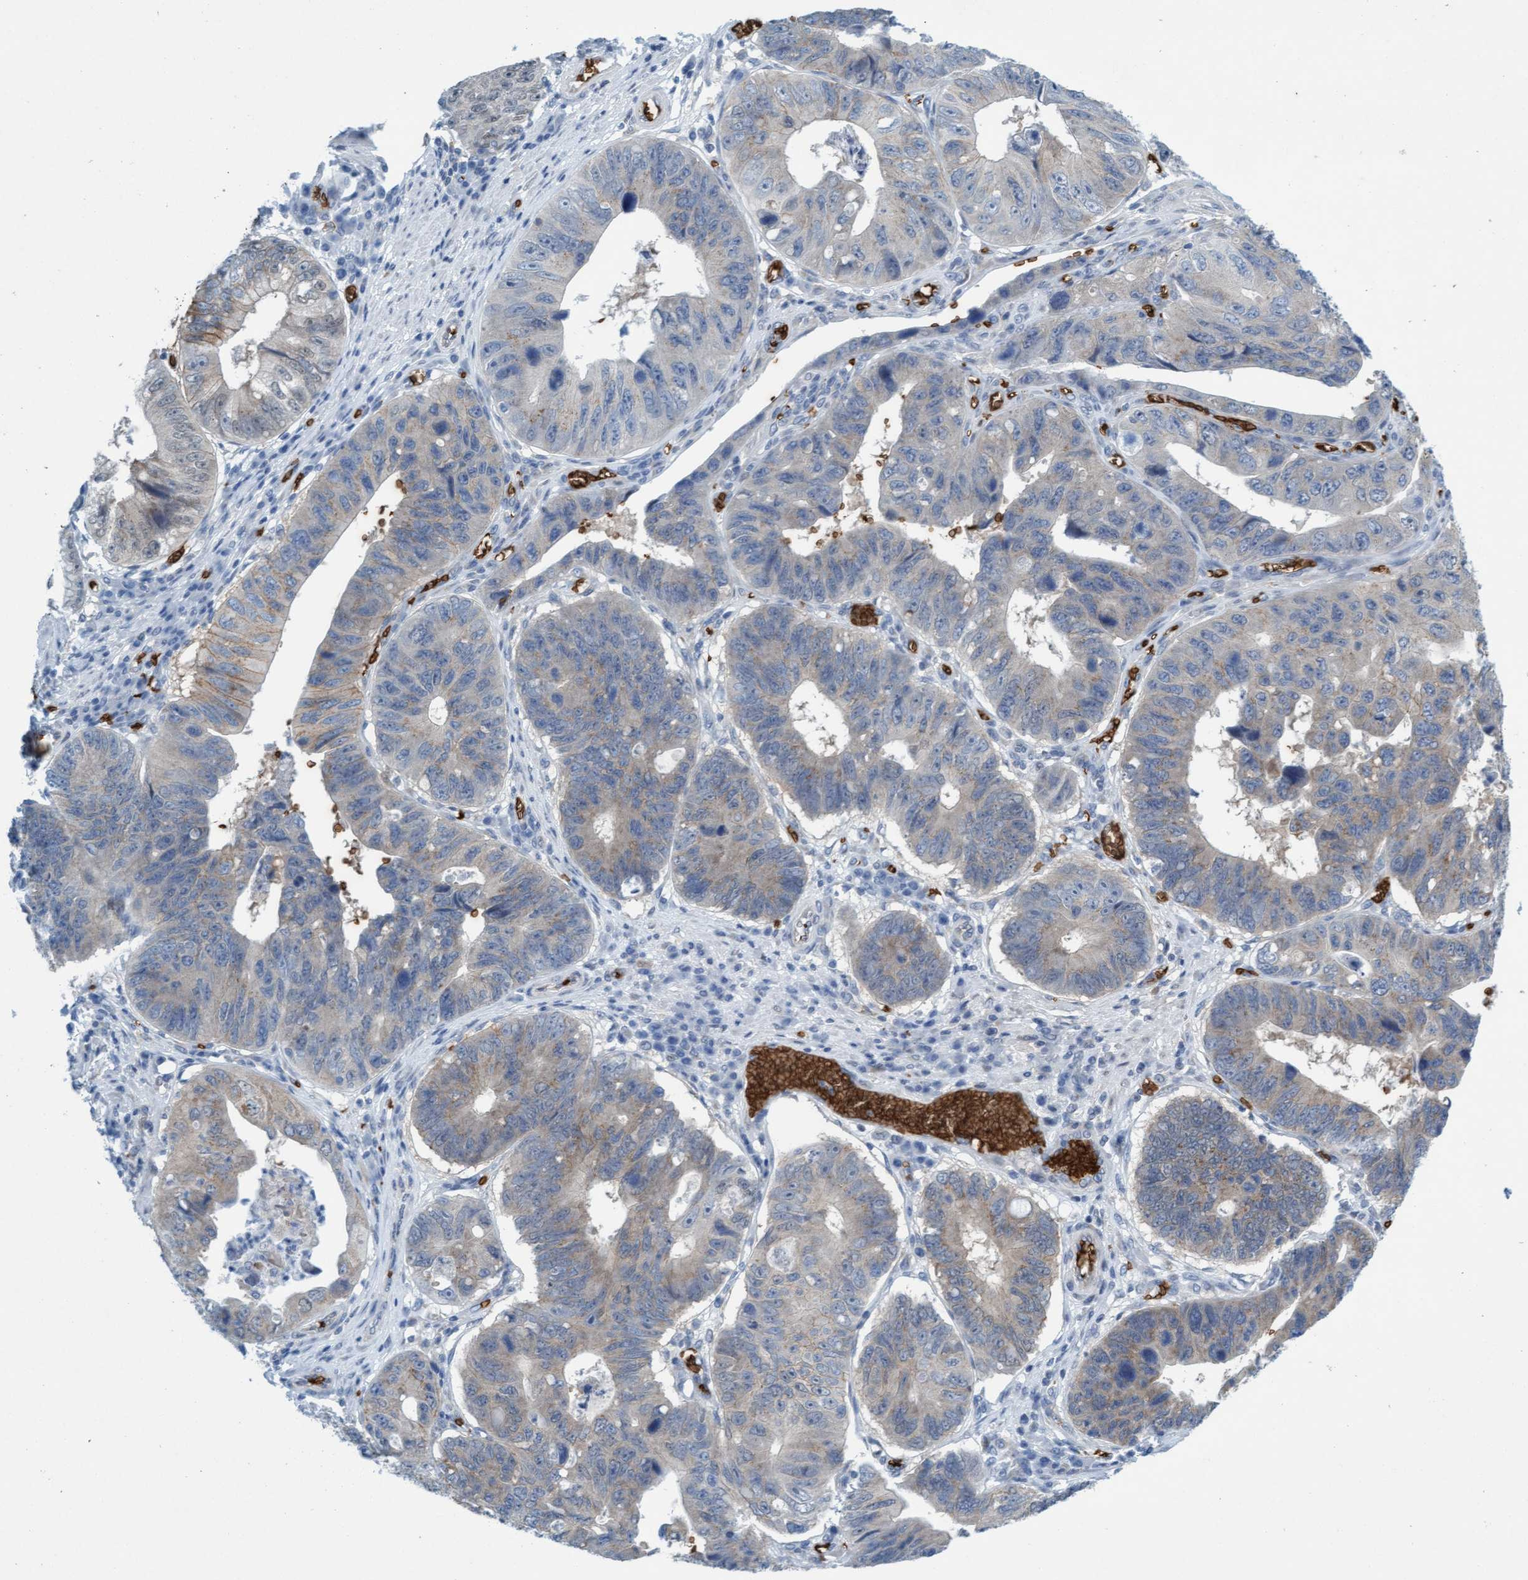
{"staining": {"intensity": "weak", "quantity": "<25%", "location": "cytoplasmic/membranous"}, "tissue": "stomach cancer", "cell_type": "Tumor cells", "image_type": "cancer", "snomed": [{"axis": "morphology", "description": "Adenocarcinoma, NOS"}, {"axis": "topography", "description": "Stomach"}], "caption": "Tumor cells show no significant protein positivity in adenocarcinoma (stomach). Nuclei are stained in blue.", "gene": "SPEM2", "patient": {"sex": "male", "age": 59}}